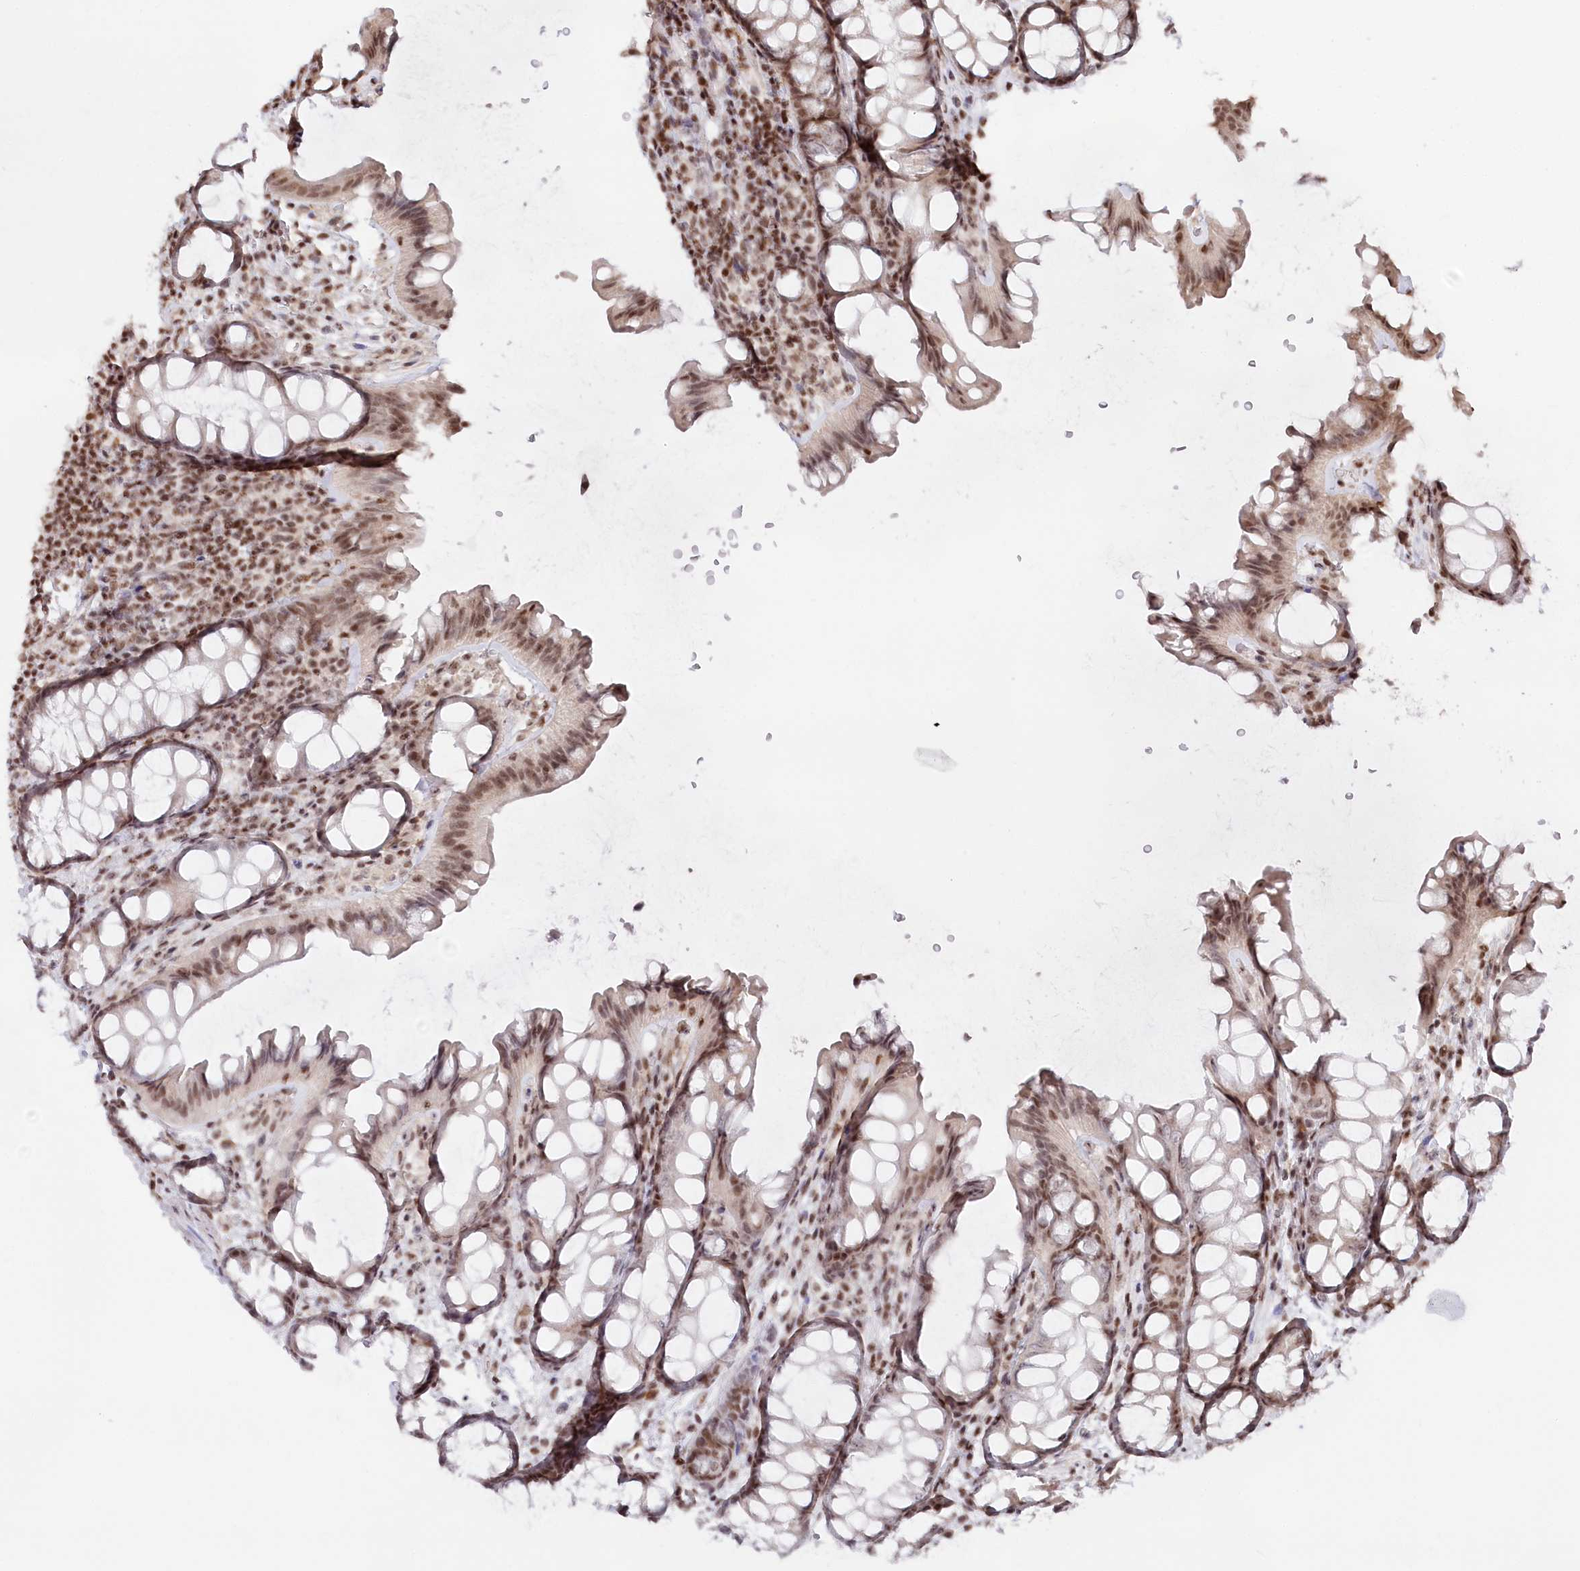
{"staining": {"intensity": "moderate", "quantity": ">75%", "location": "nuclear"}, "tissue": "colon", "cell_type": "Endothelial cells", "image_type": "normal", "snomed": [{"axis": "morphology", "description": "Normal tissue, NOS"}, {"axis": "topography", "description": "Colon"}], "caption": "Immunohistochemistry (IHC) (DAB (3,3'-diaminobenzidine)) staining of unremarkable colon reveals moderate nuclear protein positivity in about >75% of endothelial cells.", "gene": "CGGBP1", "patient": {"sex": "female", "age": 82}}